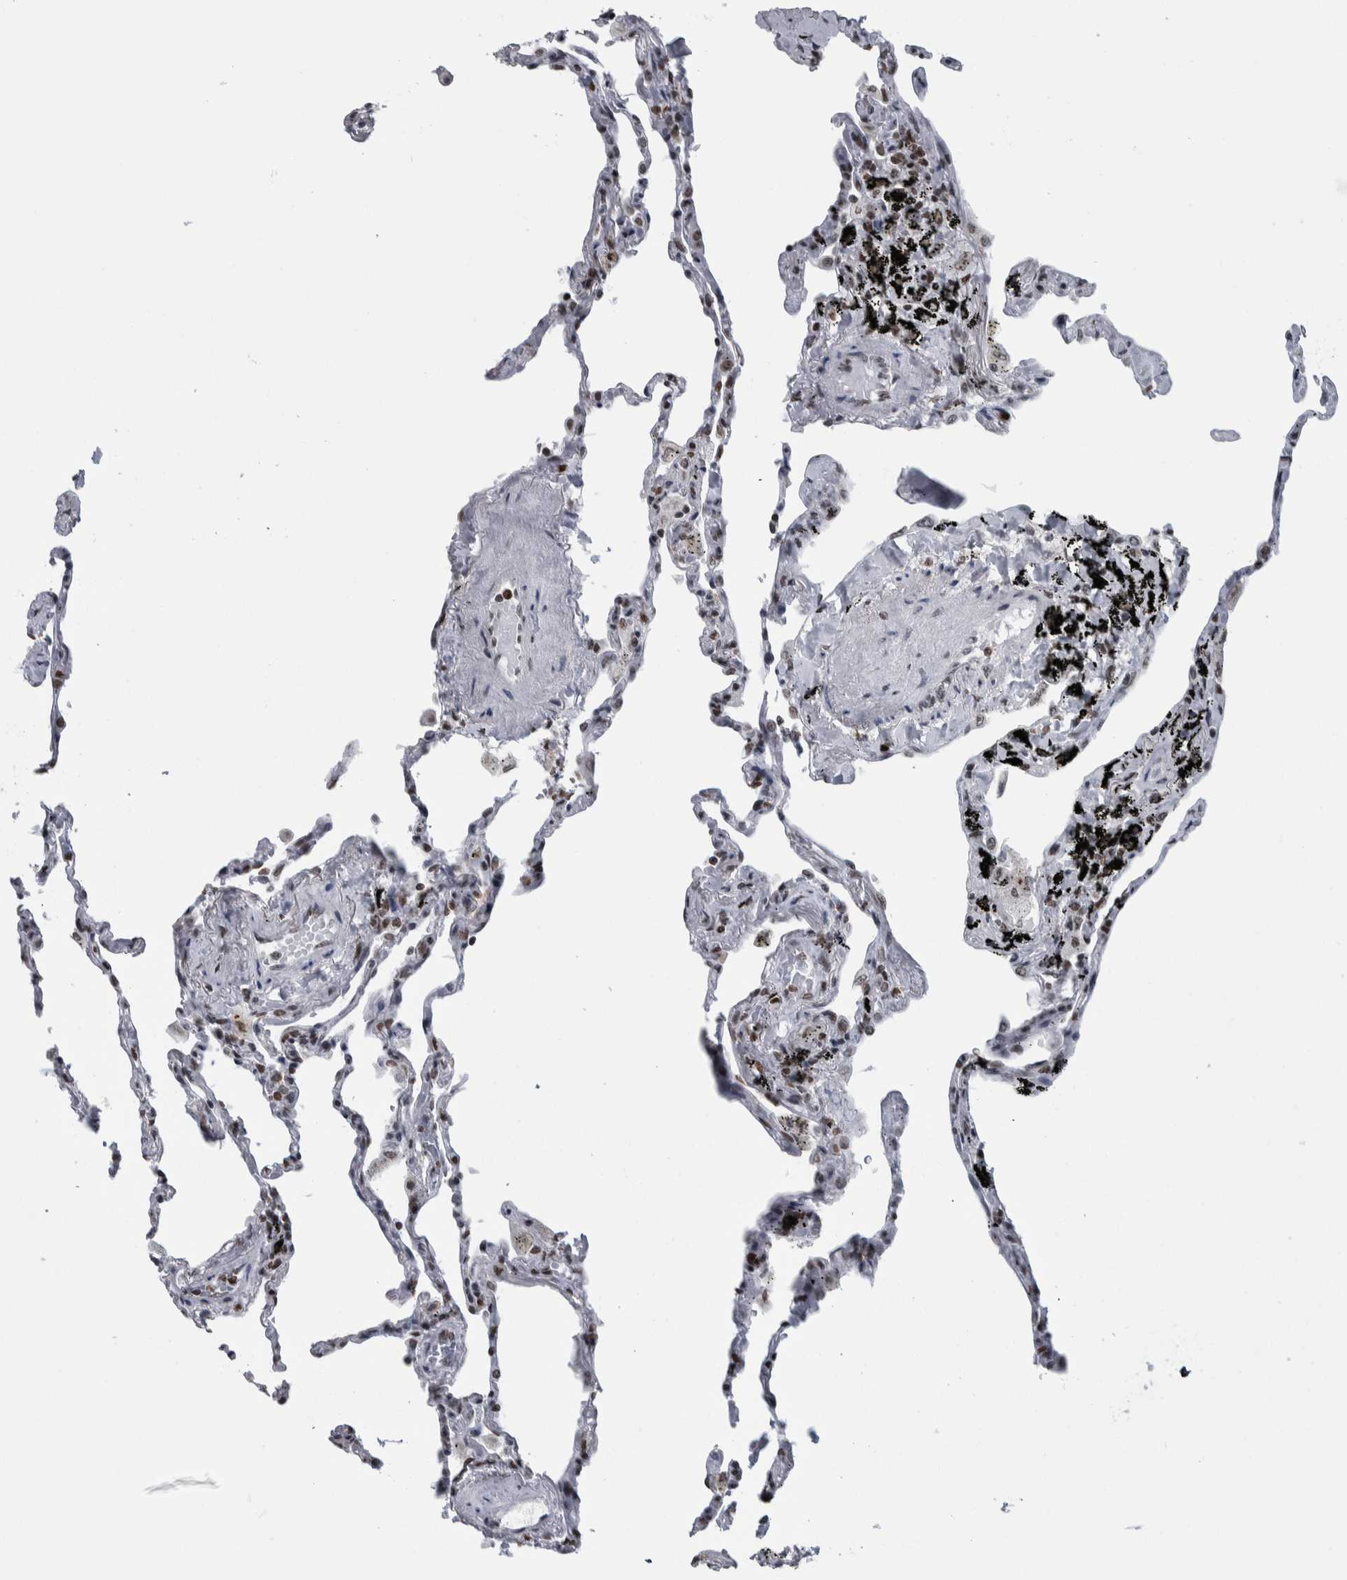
{"staining": {"intensity": "moderate", "quantity": "25%-75%", "location": "nuclear"}, "tissue": "lung", "cell_type": "Alveolar cells", "image_type": "normal", "snomed": [{"axis": "morphology", "description": "Normal tissue, NOS"}, {"axis": "topography", "description": "Lung"}], "caption": "This histopathology image reveals immunohistochemistry staining of unremarkable lung, with medium moderate nuclear expression in approximately 25%-75% of alveolar cells.", "gene": "TOP2B", "patient": {"sex": "male", "age": 59}}